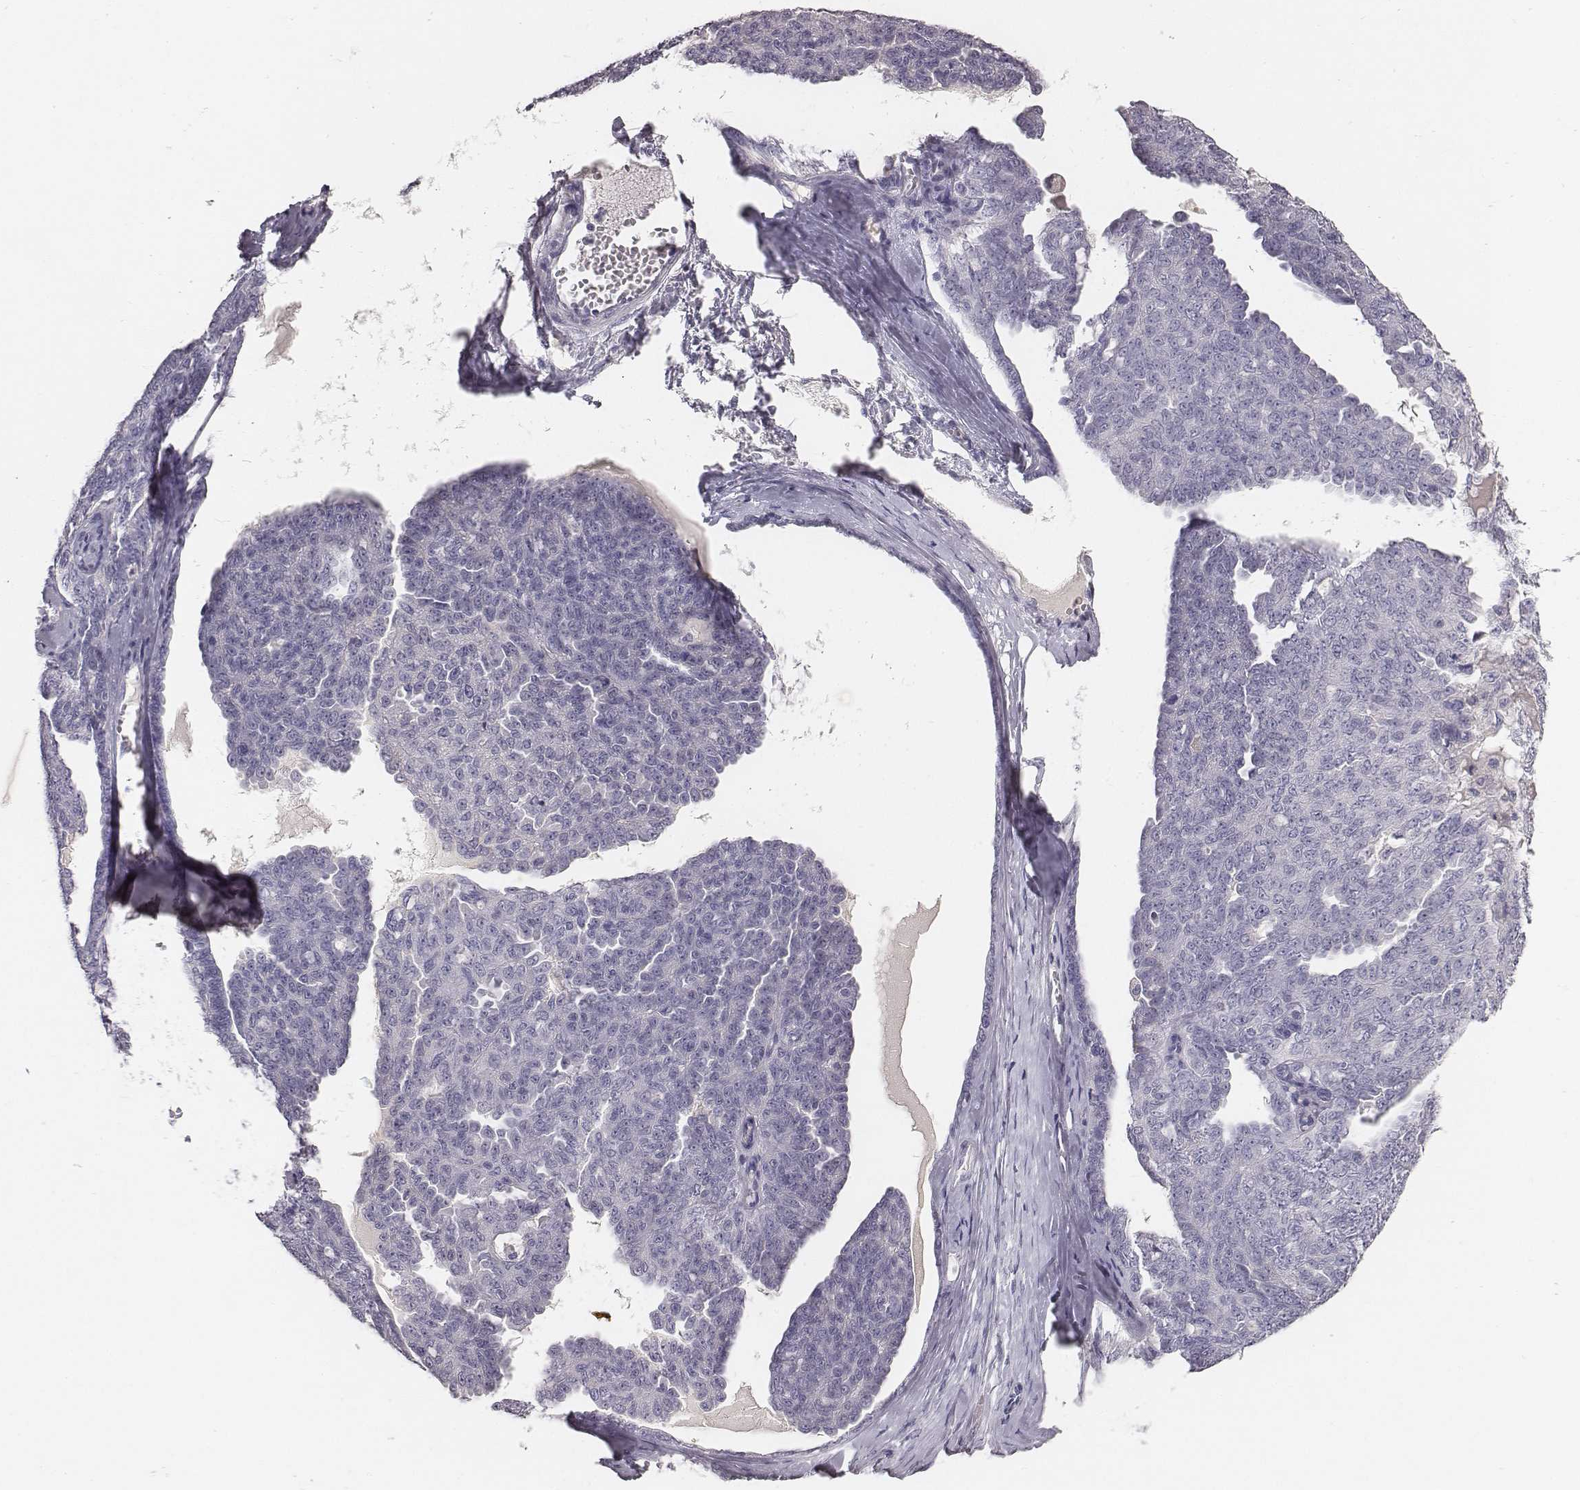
{"staining": {"intensity": "negative", "quantity": "none", "location": "none"}, "tissue": "ovarian cancer", "cell_type": "Tumor cells", "image_type": "cancer", "snomed": [{"axis": "morphology", "description": "Cystadenocarcinoma, serous, NOS"}, {"axis": "topography", "description": "Ovary"}], "caption": "DAB immunohistochemical staining of human serous cystadenocarcinoma (ovarian) shows no significant expression in tumor cells.", "gene": "MYH6", "patient": {"sex": "female", "age": 71}}